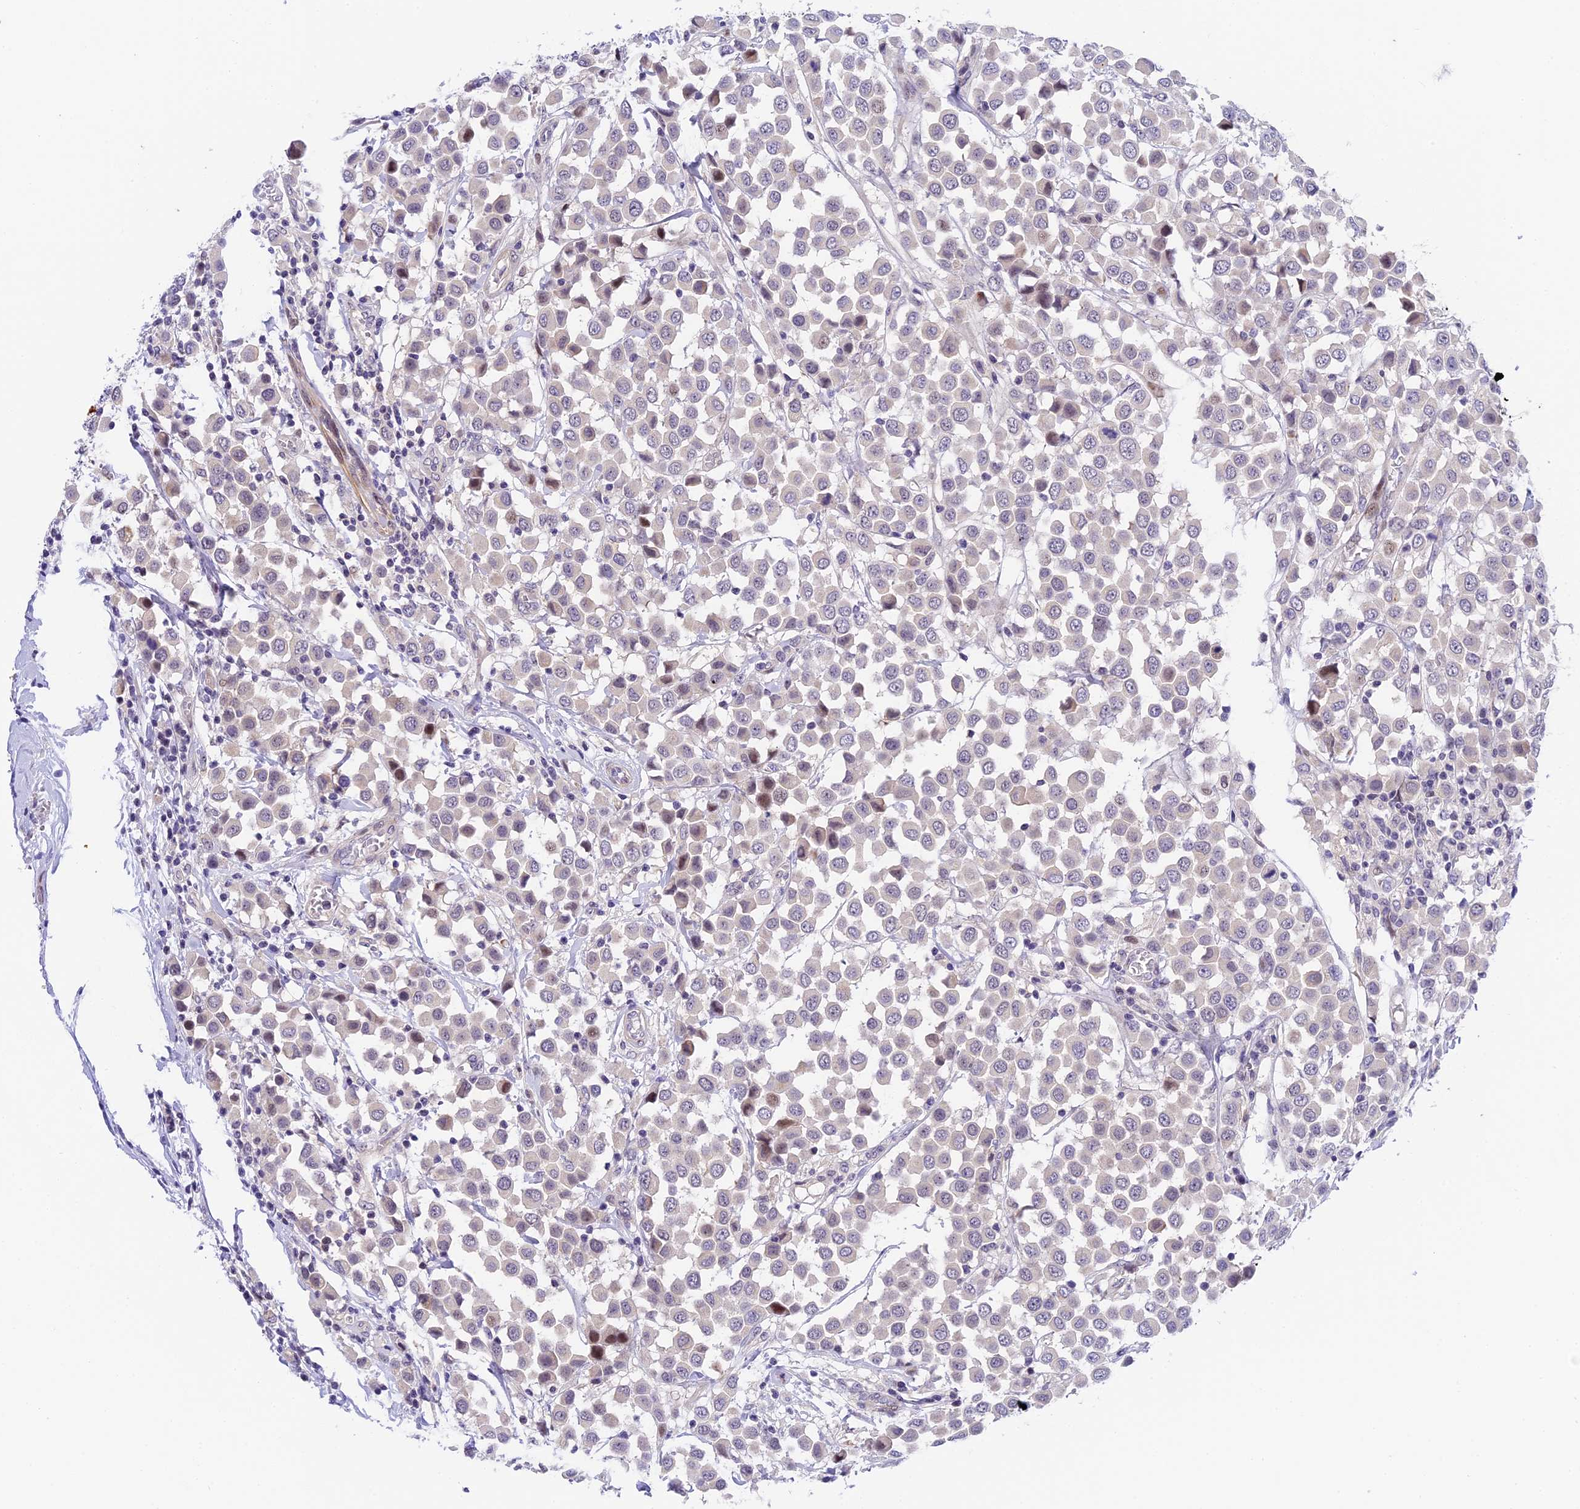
{"staining": {"intensity": "negative", "quantity": "none", "location": "none"}, "tissue": "breast cancer", "cell_type": "Tumor cells", "image_type": "cancer", "snomed": [{"axis": "morphology", "description": "Duct carcinoma"}, {"axis": "topography", "description": "Breast"}], "caption": "The IHC image has no significant staining in tumor cells of breast cancer (intraductal carcinoma) tissue.", "gene": "MIDN", "patient": {"sex": "female", "age": 61}}